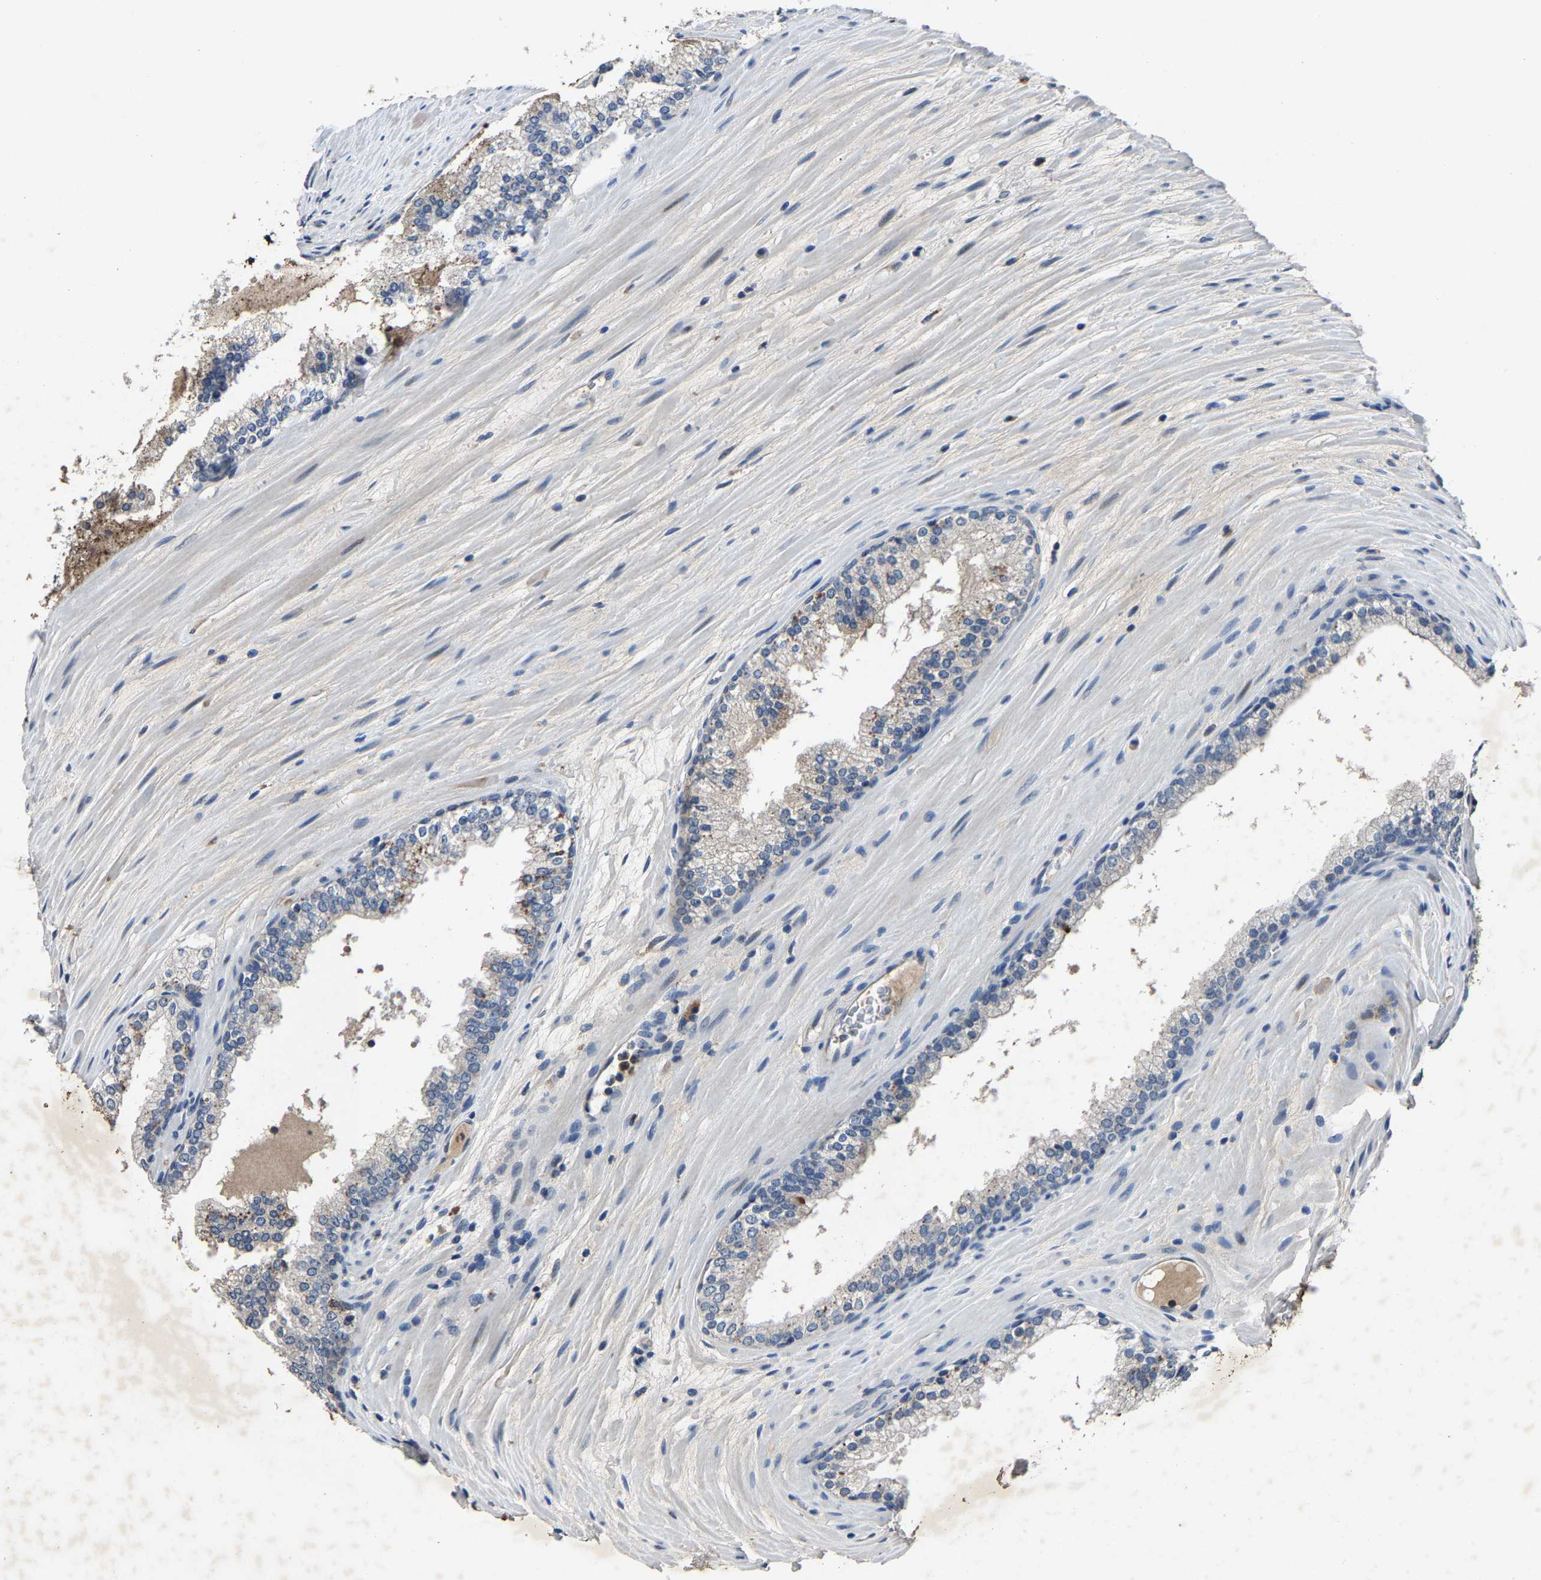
{"staining": {"intensity": "negative", "quantity": "none", "location": "none"}, "tissue": "prostate cancer", "cell_type": "Tumor cells", "image_type": "cancer", "snomed": [{"axis": "morphology", "description": "Adenocarcinoma, Low grade"}, {"axis": "topography", "description": "Prostate"}], "caption": "Tumor cells show no significant protein staining in adenocarcinoma (low-grade) (prostate).", "gene": "PCNX2", "patient": {"sex": "male", "age": 70}}